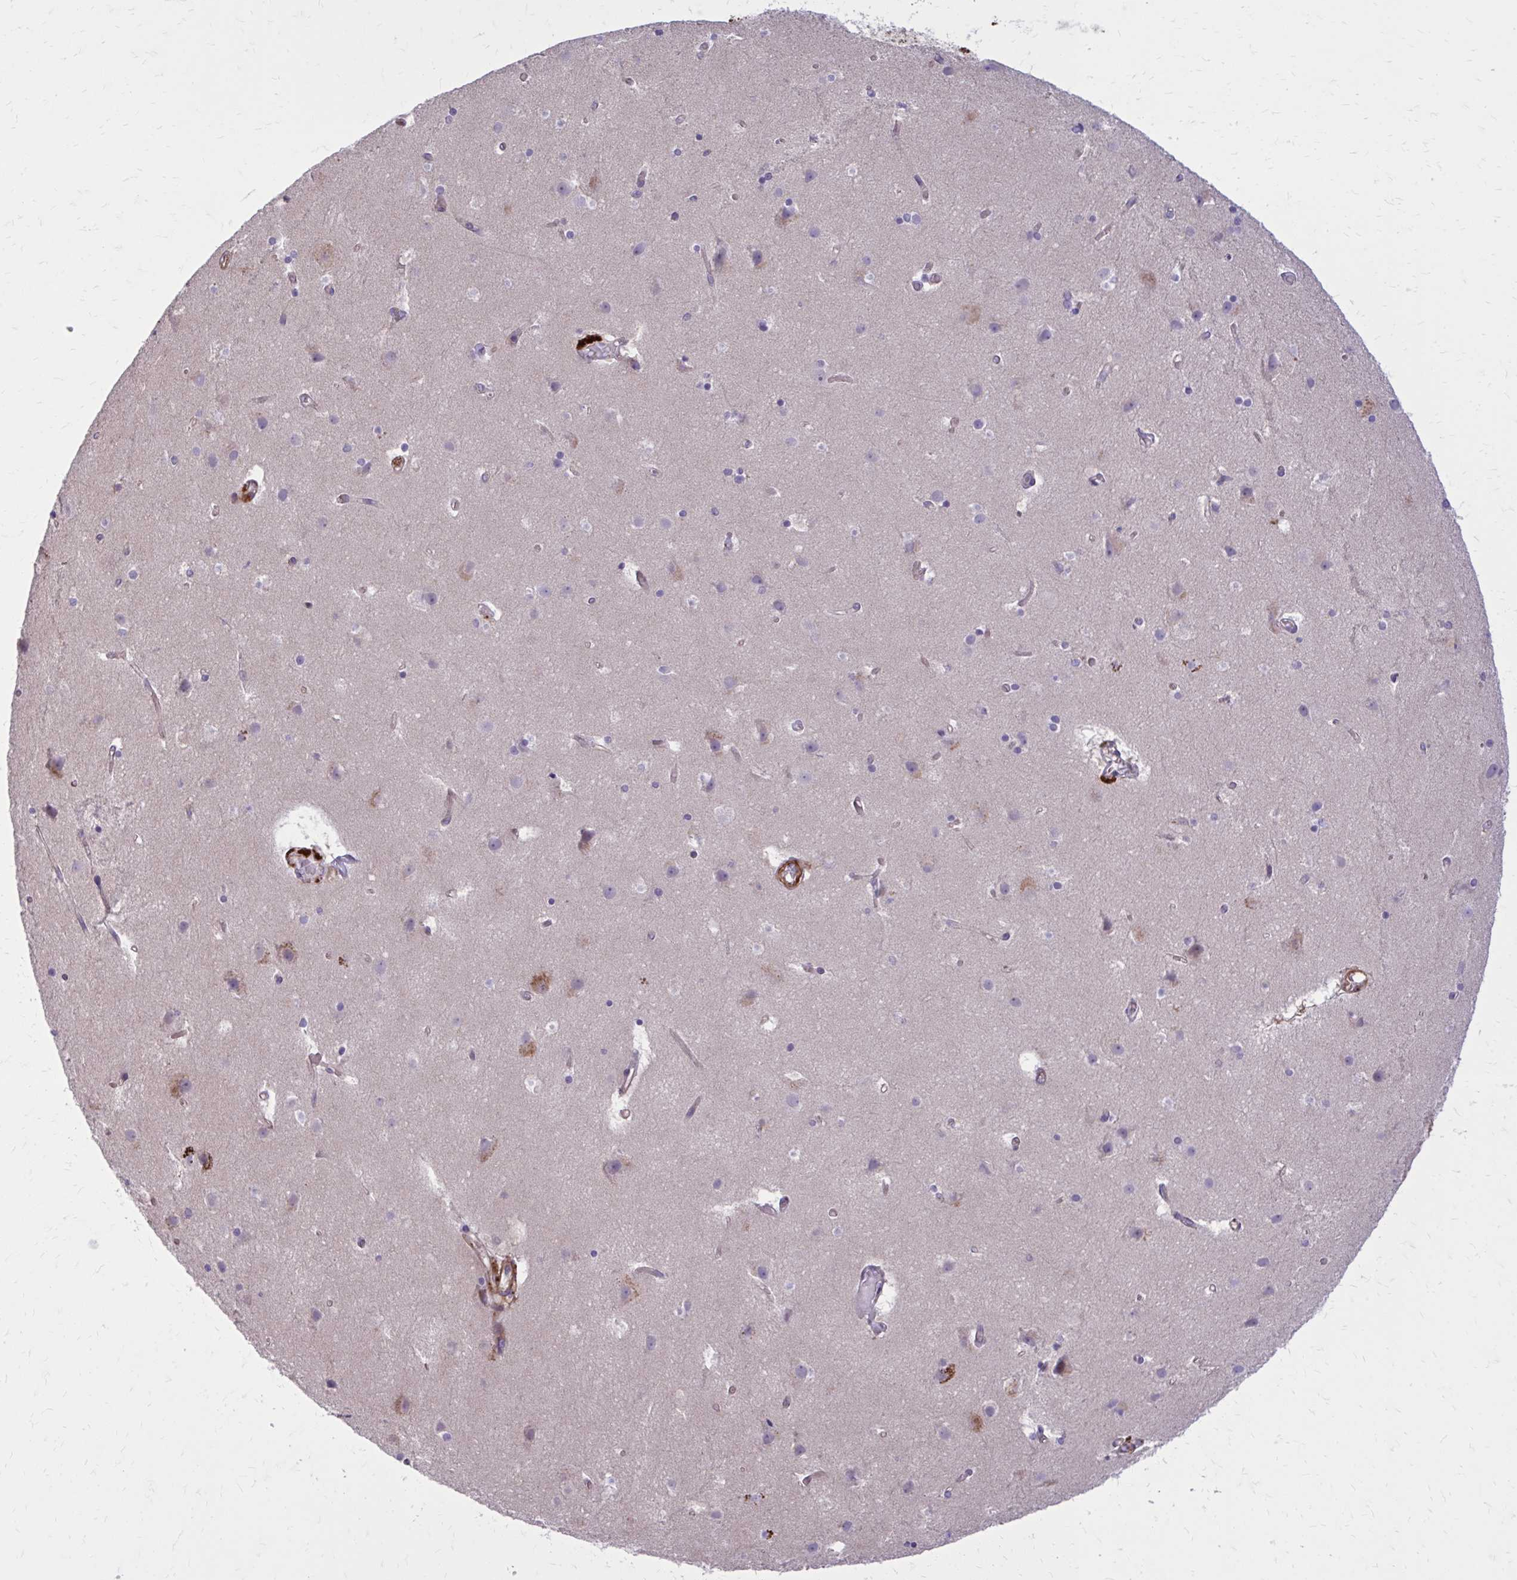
{"staining": {"intensity": "negative", "quantity": "none", "location": "none"}, "tissue": "cerebral cortex", "cell_type": "Endothelial cells", "image_type": "normal", "snomed": [{"axis": "morphology", "description": "Normal tissue, NOS"}, {"axis": "topography", "description": "Cerebral cortex"}], "caption": "A histopathology image of human cerebral cortex is negative for staining in endothelial cells. The staining was performed using DAB (3,3'-diaminobenzidine) to visualize the protein expression in brown, while the nuclei were stained in blue with hematoxylin (Magnification: 20x).", "gene": "FAP", "patient": {"sex": "female", "age": 52}}